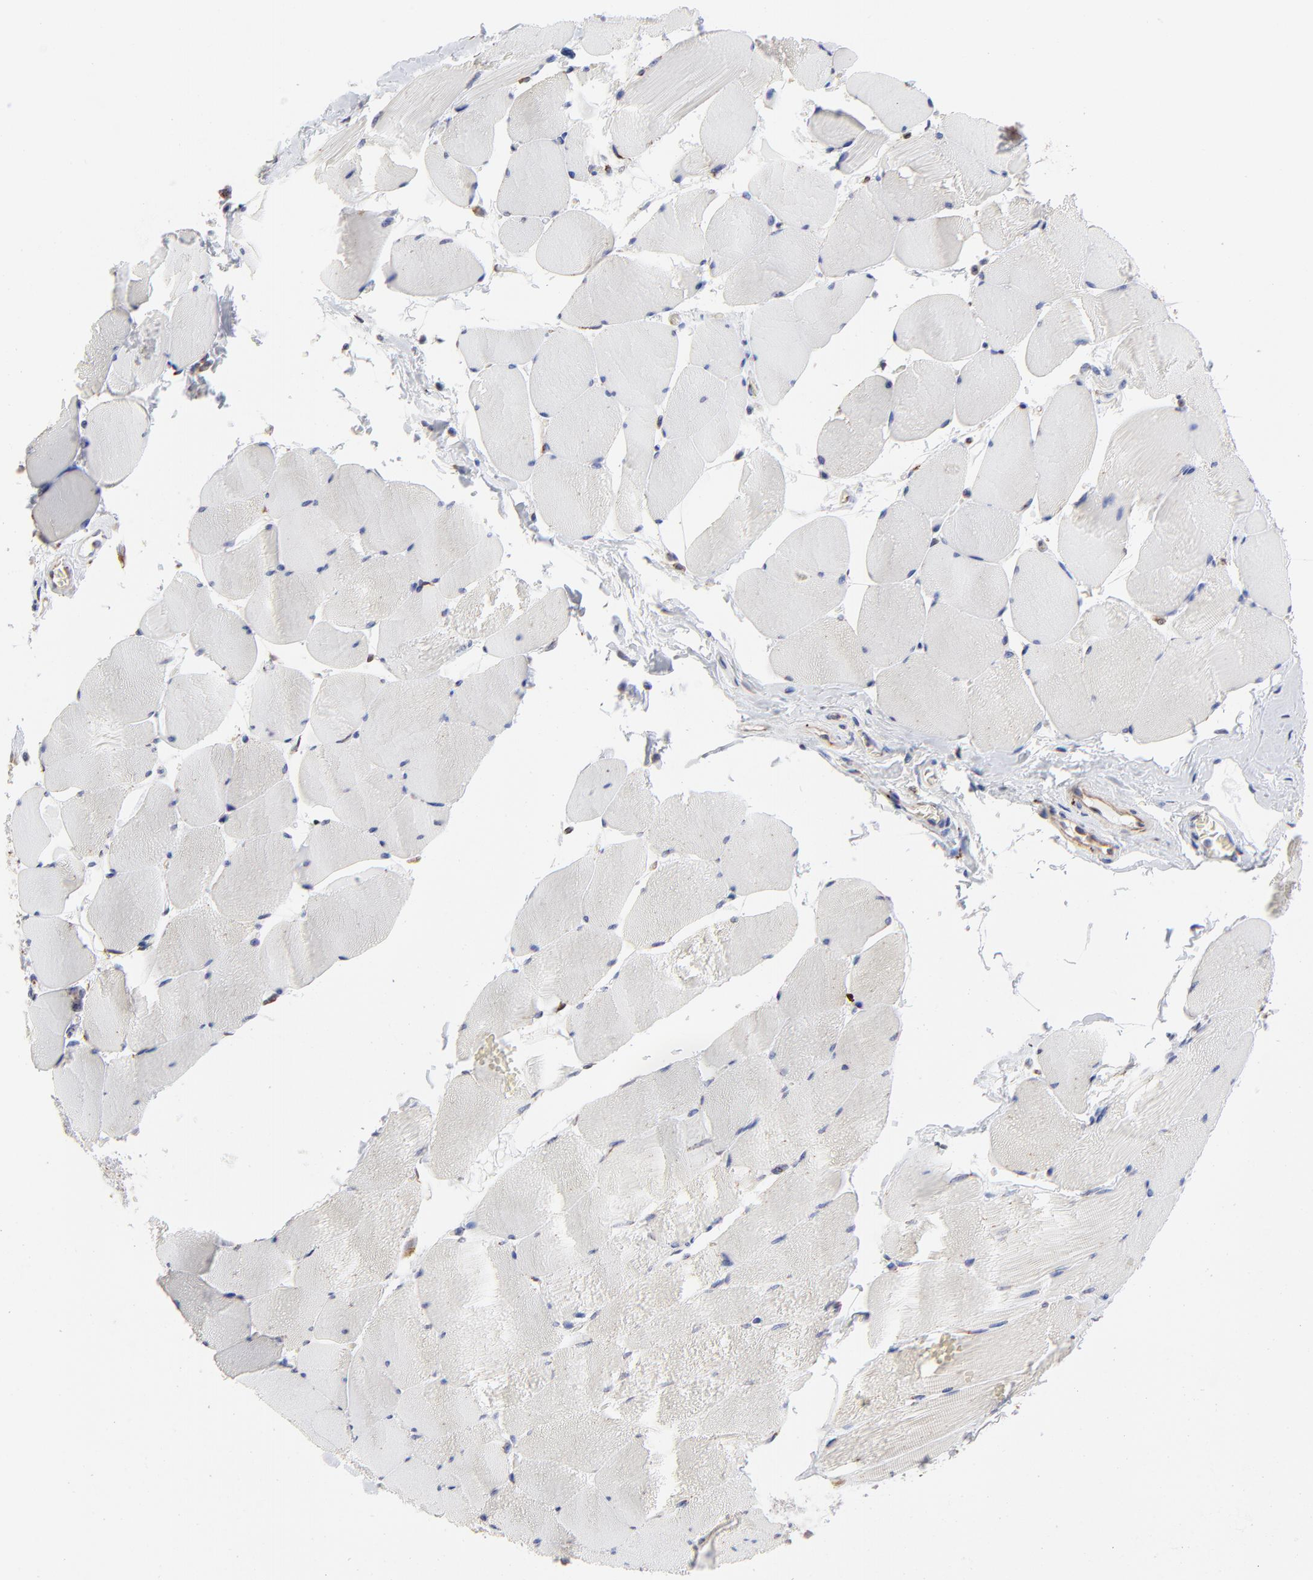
{"staining": {"intensity": "negative", "quantity": "none", "location": "none"}, "tissue": "skeletal muscle", "cell_type": "Myocytes", "image_type": "normal", "snomed": [{"axis": "morphology", "description": "Normal tissue, NOS"}, {"axis": "topography", "description": "Skeletal muscle"}], "caption": "This is a image of immunohistochemistry staining of normal skeletal muscle, which shows no expression in myocytes.", "gene": "LMAN1", "patient": {"sex": "male", "age": 62}}